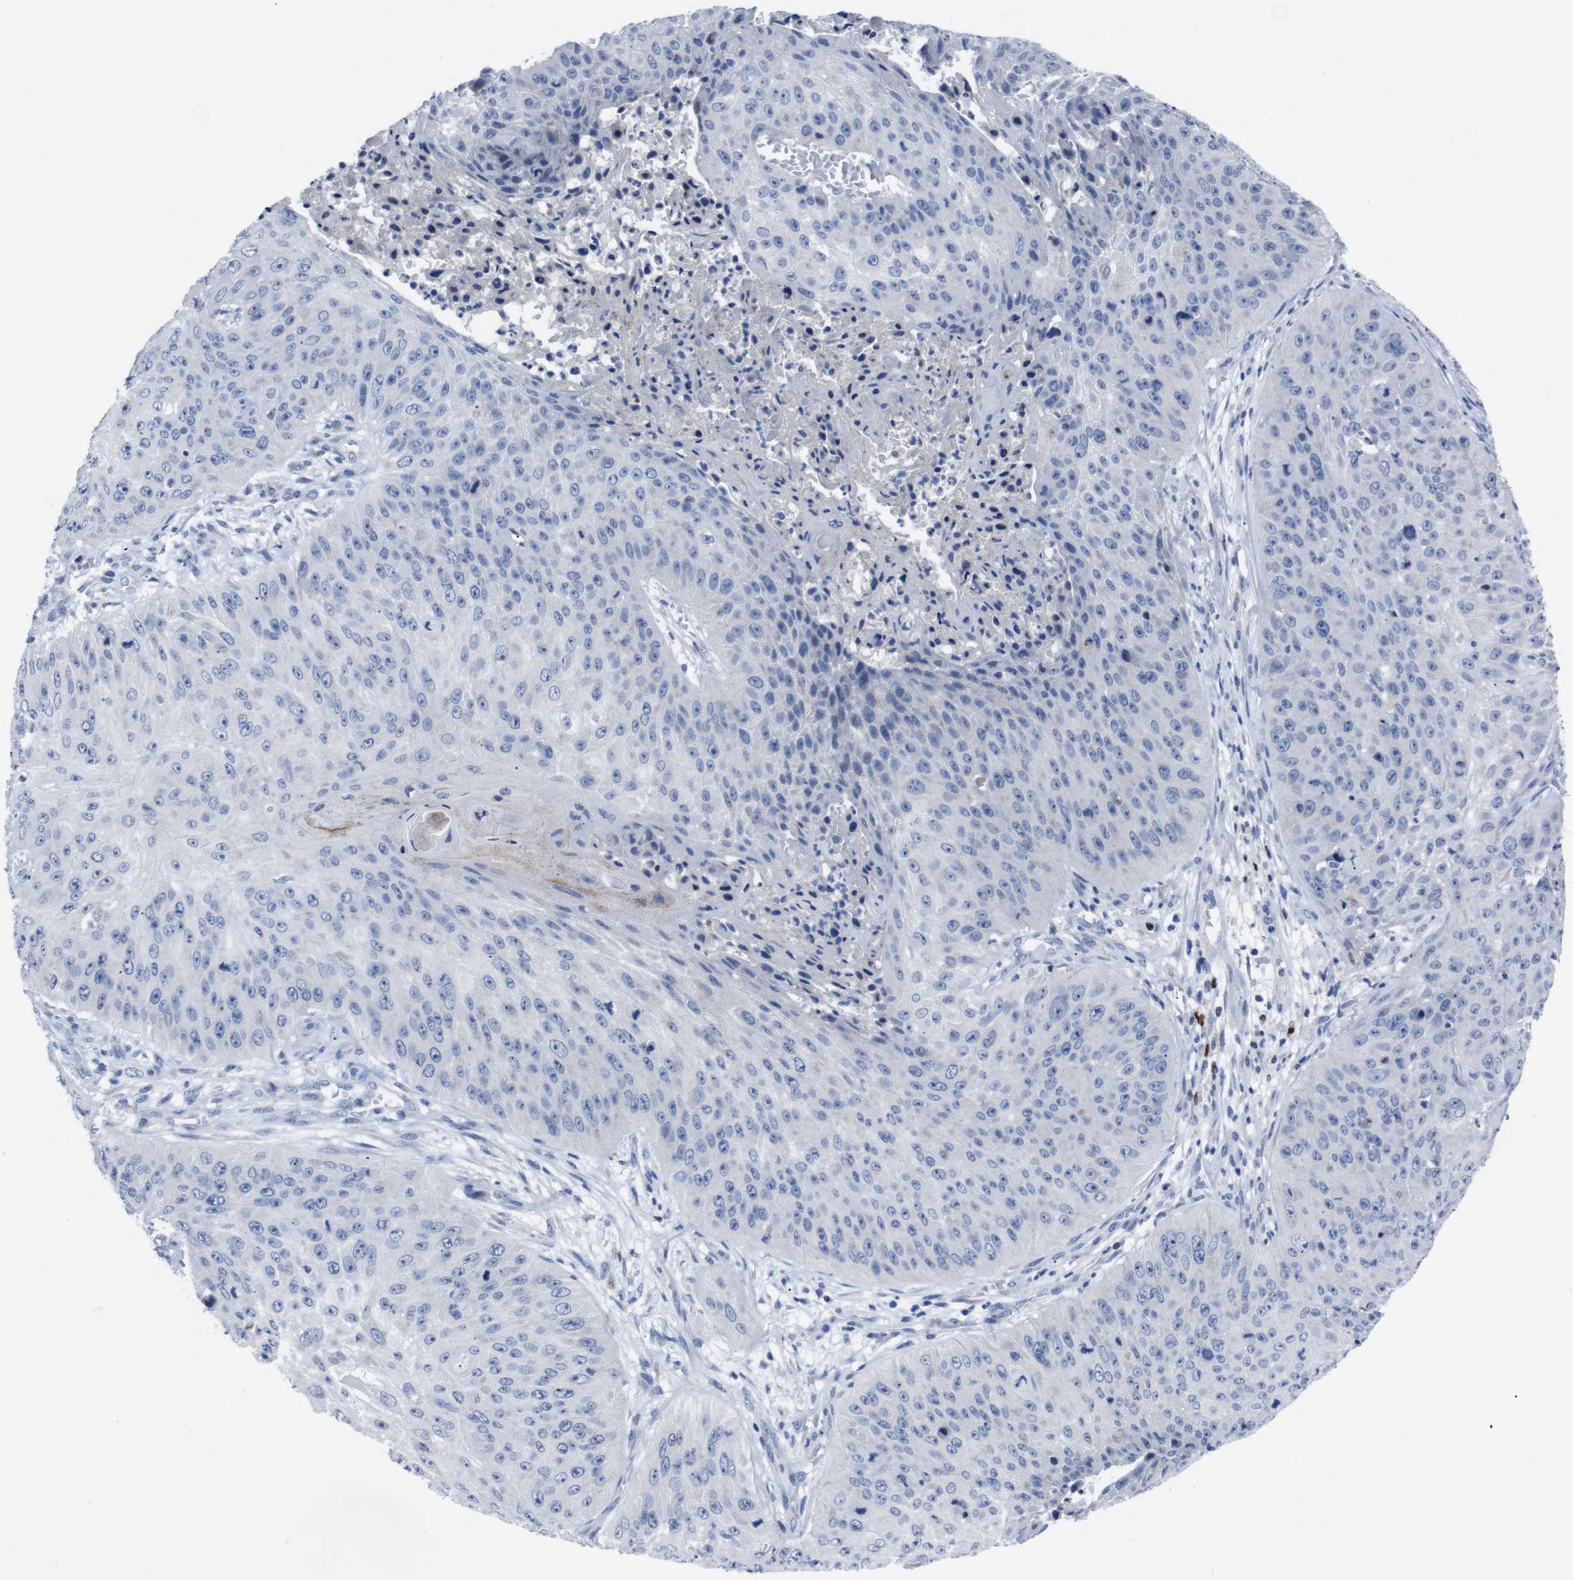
{"staining": {"intensity": "negative", "quantity": "none", "location": "none"}, "tissue": "skin cancer", "cell_type": "Tumor cells", "image_type": "cancer", "snomed": [{"axis": "morphology", "description": "Squamous cell carcinoma, NOS"}, {"axis": "topography", "description": "Skin"}], "caption": "Photomicrograph shows no protein expression in tumor cells of skin cancer (squamous cell carcinoma) tissue.", "gene": "IRF4", "patient": {"sex": "female", "age": 80}}